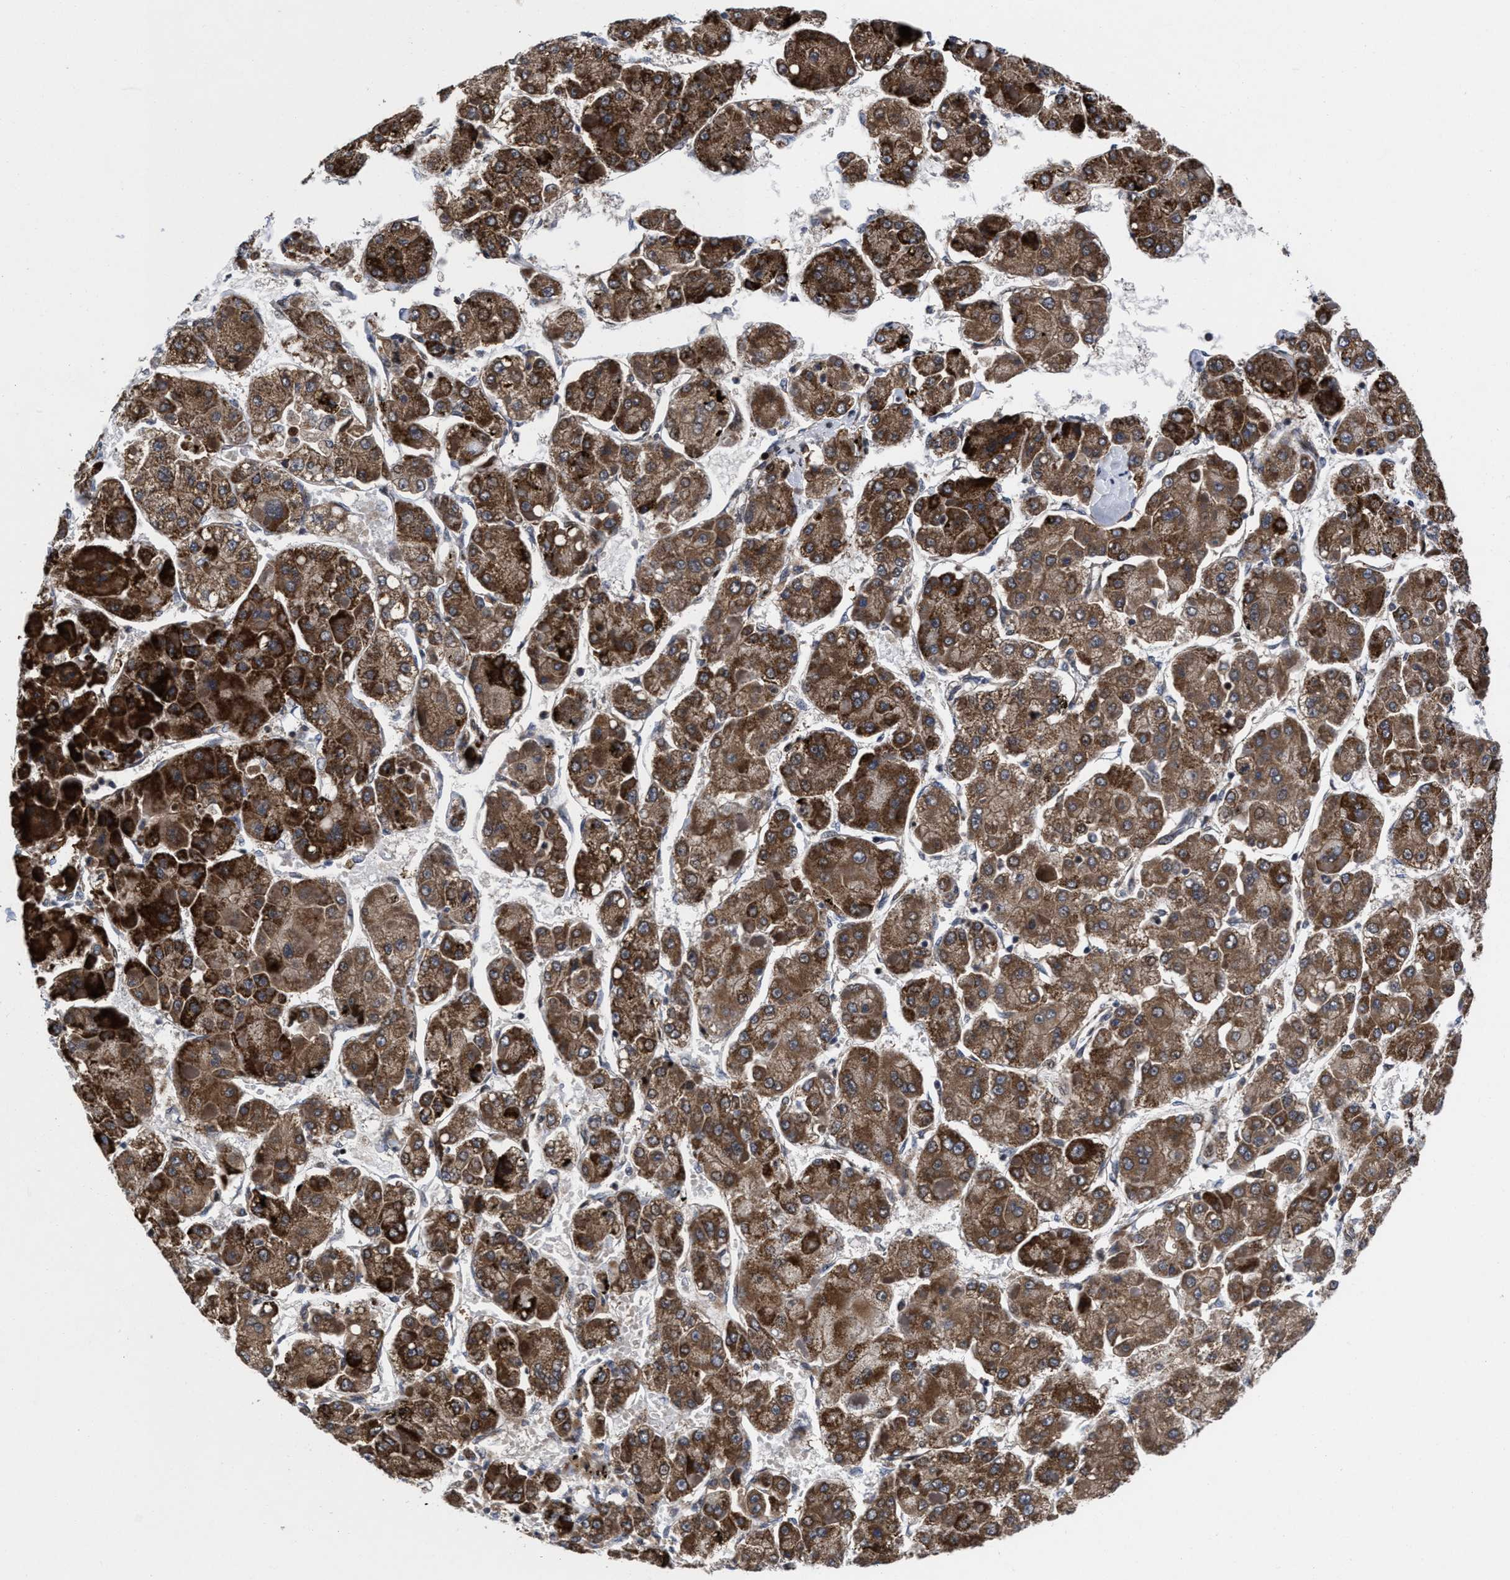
{"staining": {"intensity": "moderate", "quantity": ">75%", "location": "cytoplasmic/membranous"}, "tissue": "liver cancer", "cell_type": "Tumor cells", "image_type": "cancer", "snomed": [{"axis": "morphology", "description": "Carcinoma, Hepatocellular, NOS"}, {"axis": "topography", "description": "Liver"}], "caption": "Approximately >75% of tumor cells in human hepatocellular carcinoma (liver) show moderate cytoplasmic/membranous protein staining as visualized by brown immunohistochemical staining.", "gene": "MRPL50", "patient": {"sex": "female", "age": 73}}